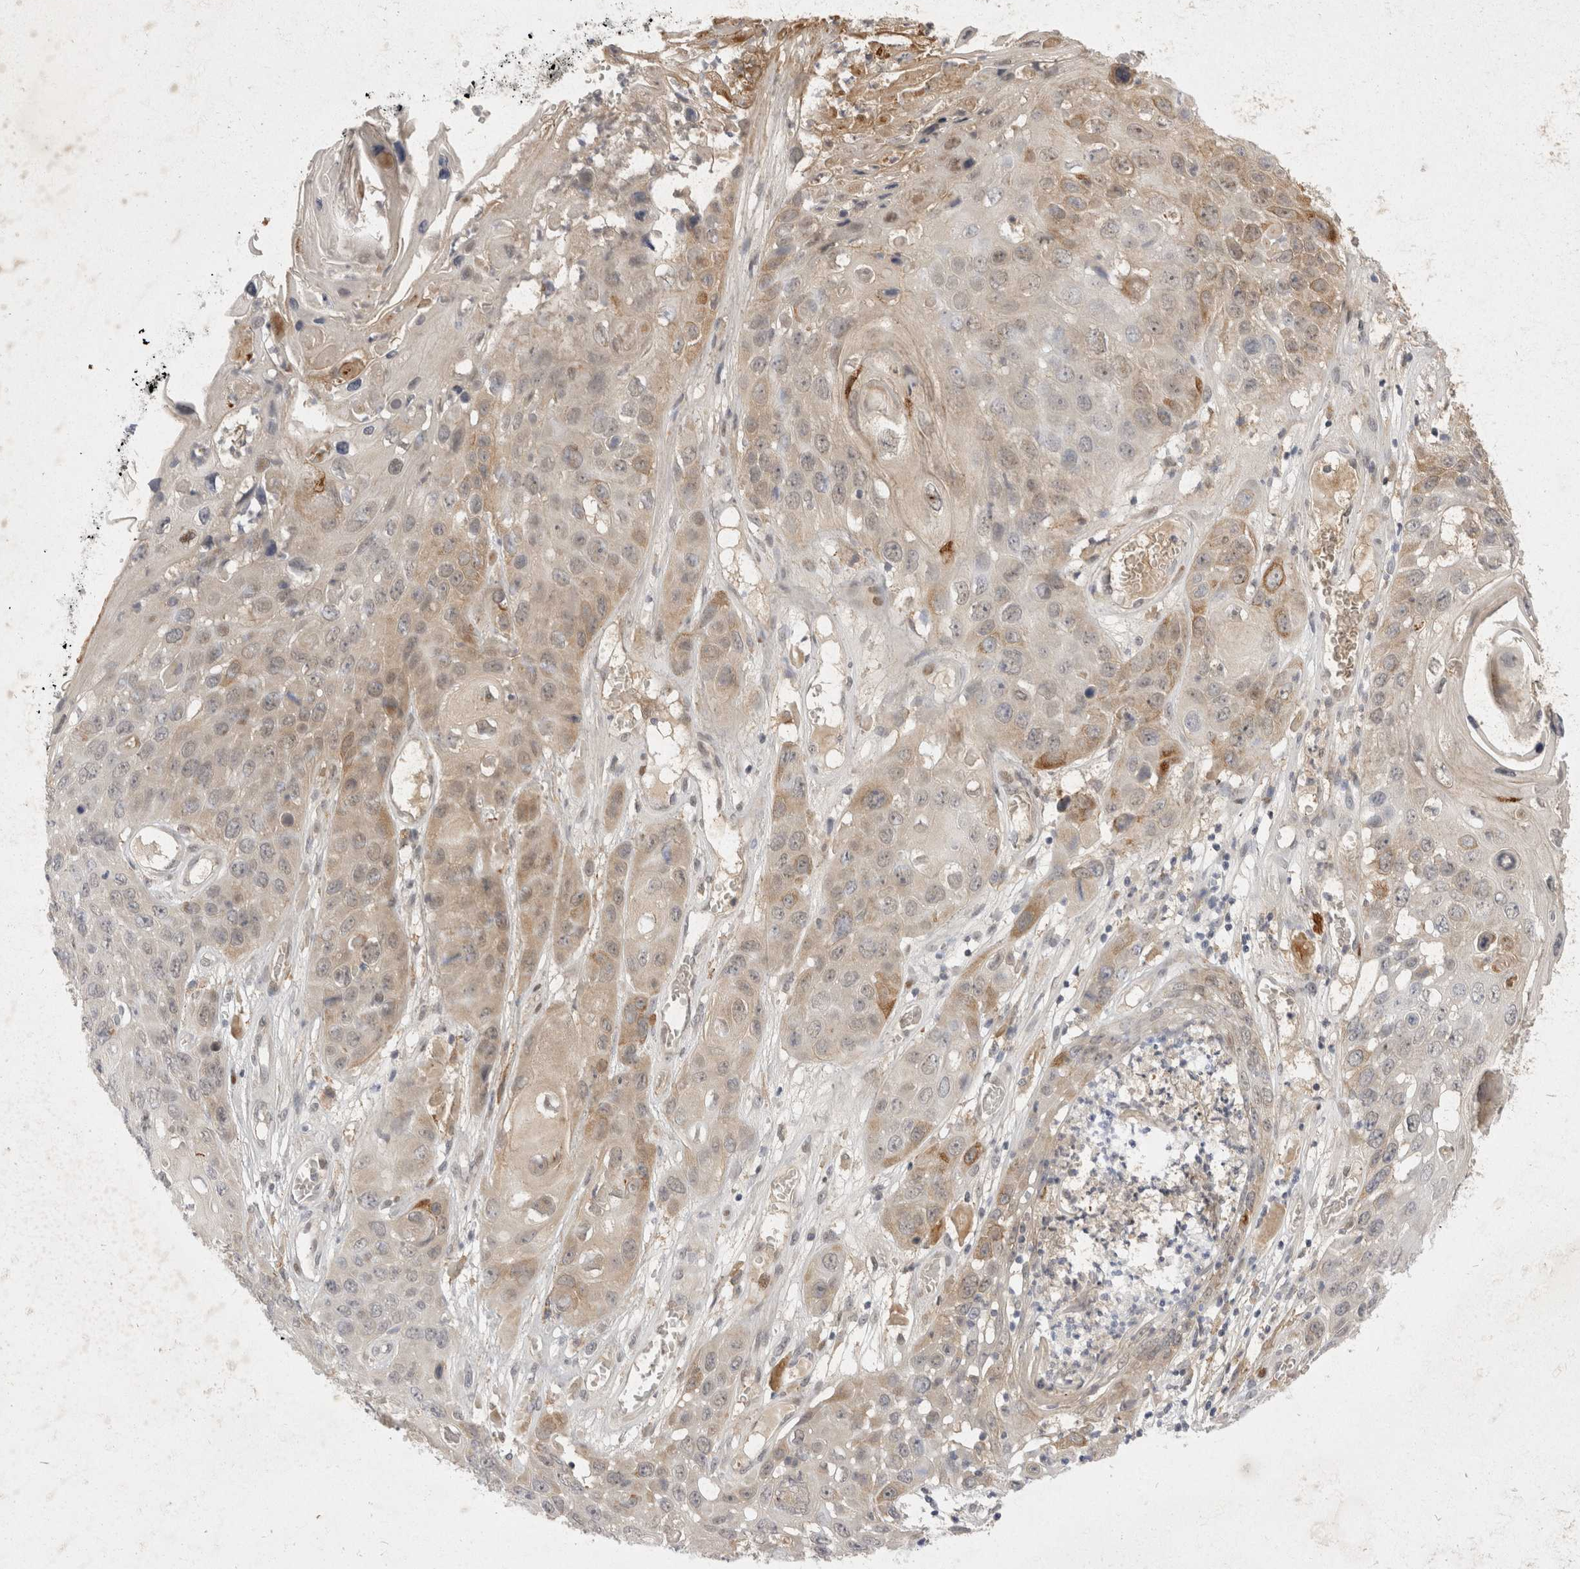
{"staining": {"intensity": "weak", "quantity": "25%-75%", "location": "cytoplasmic/membranous"}, "tissue": "skin cancer", "cell_type": "Tumor cells", "image_type": "cancer", "snomed": [{"axis": "morphology", "description": "Squamous cell carcinoma, NOS"}, {"axis": "topography", "description": "Skin"}], "caption": "Immunohistochemical staining of human squamous cell carcinoma (skin) demonstrates low levels of weak cytoplasmic/membranous protein staining in approximately 25%-75% of tumor cells.", "gene": "TOM1L2", "patient": {"sex": "male", "age": 55}}